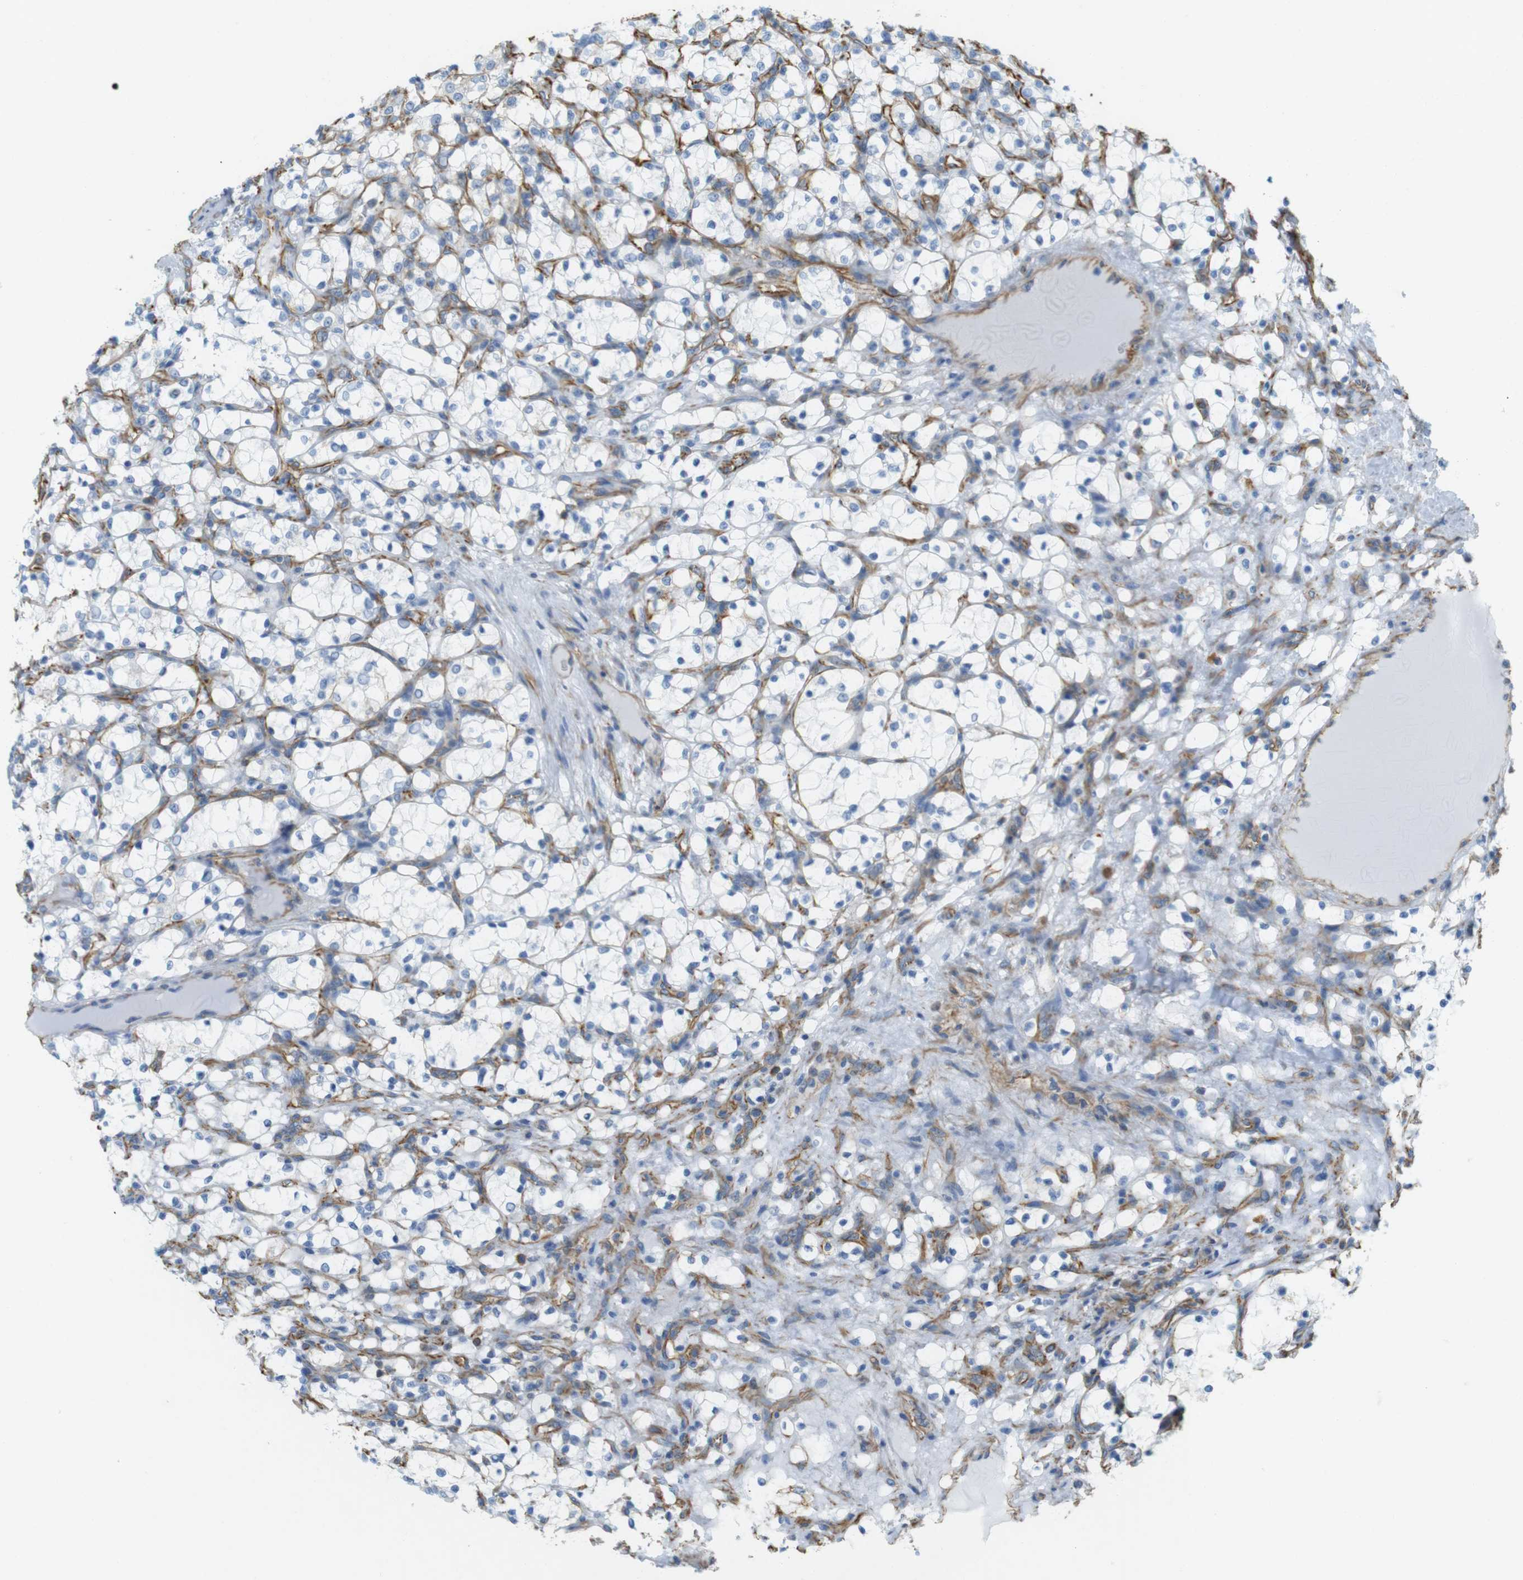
{"staining": {"intensity": "negative", "quantity": "none", "location": "none"}, "tissue": "renal cancer", "cell_type": "Tumor cells", "image_type": "cancer", "snomed": [{"axis": "morphology", "description": "Adenocarcinoma, NOS"}, {"axis": "topography", "description": "Kidney"}], "caption": "The micrograph shows no significant staining in tumor cells of renal adenocarcinoma.", "gene": "MS4A10", "patient": {"sex": "female", "age": 69}}